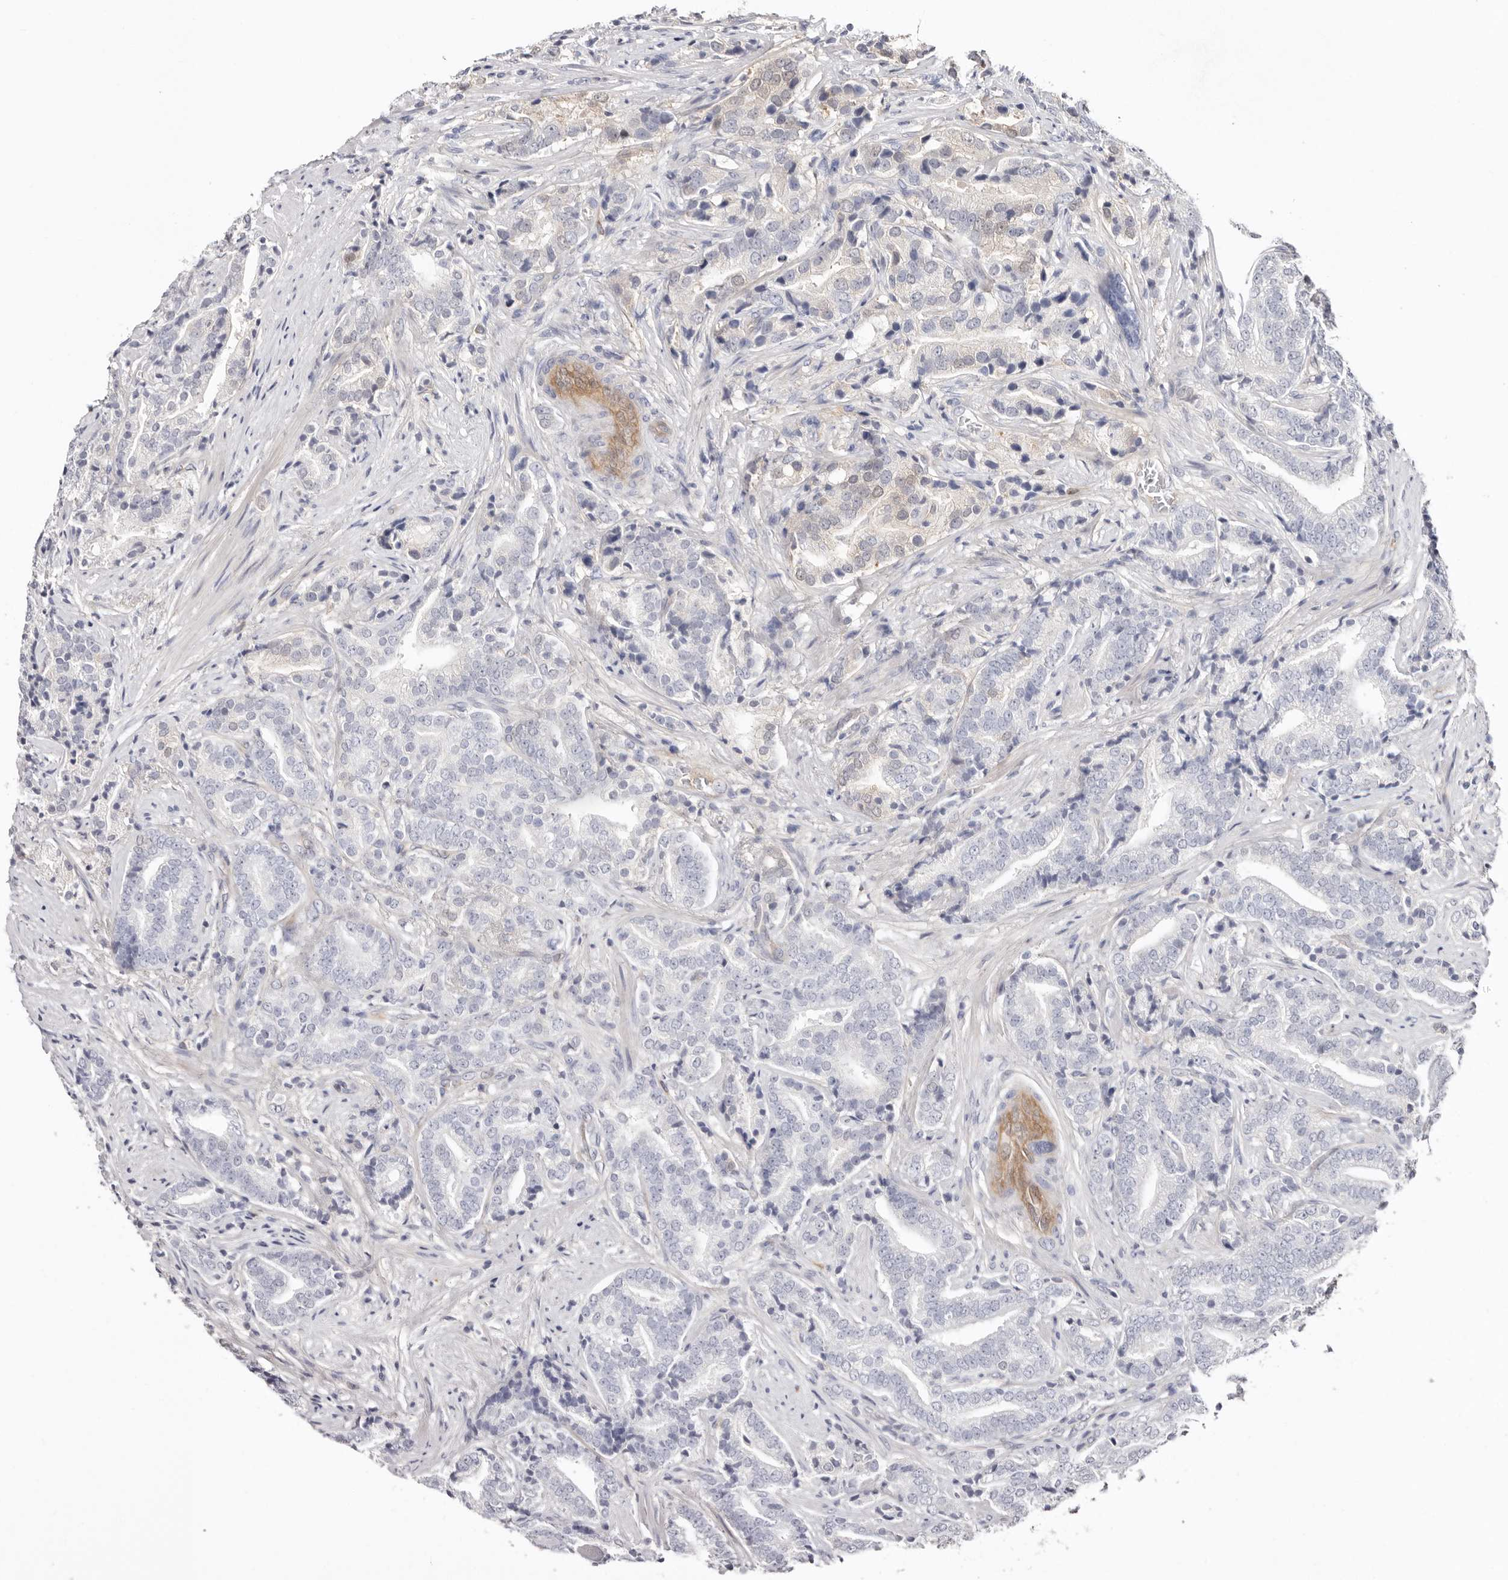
{"staining": {"intensity": "negative", "quantity": "none", "location": "none"}, "tissue": "prostate cancer", "cell_type": "Tumor cells", "image_type": "cancer", "snomed": [{"axis": "morphology", "description": "Adenocarcinoma, High grade"}, {"axis": "topography", "description": "Prostate"}], "caption": "Tumor cells are negative for brown protein staining in prostate cancer.", "gene": "PKDCC", "patient": {"sex": "male", "age": 57}}